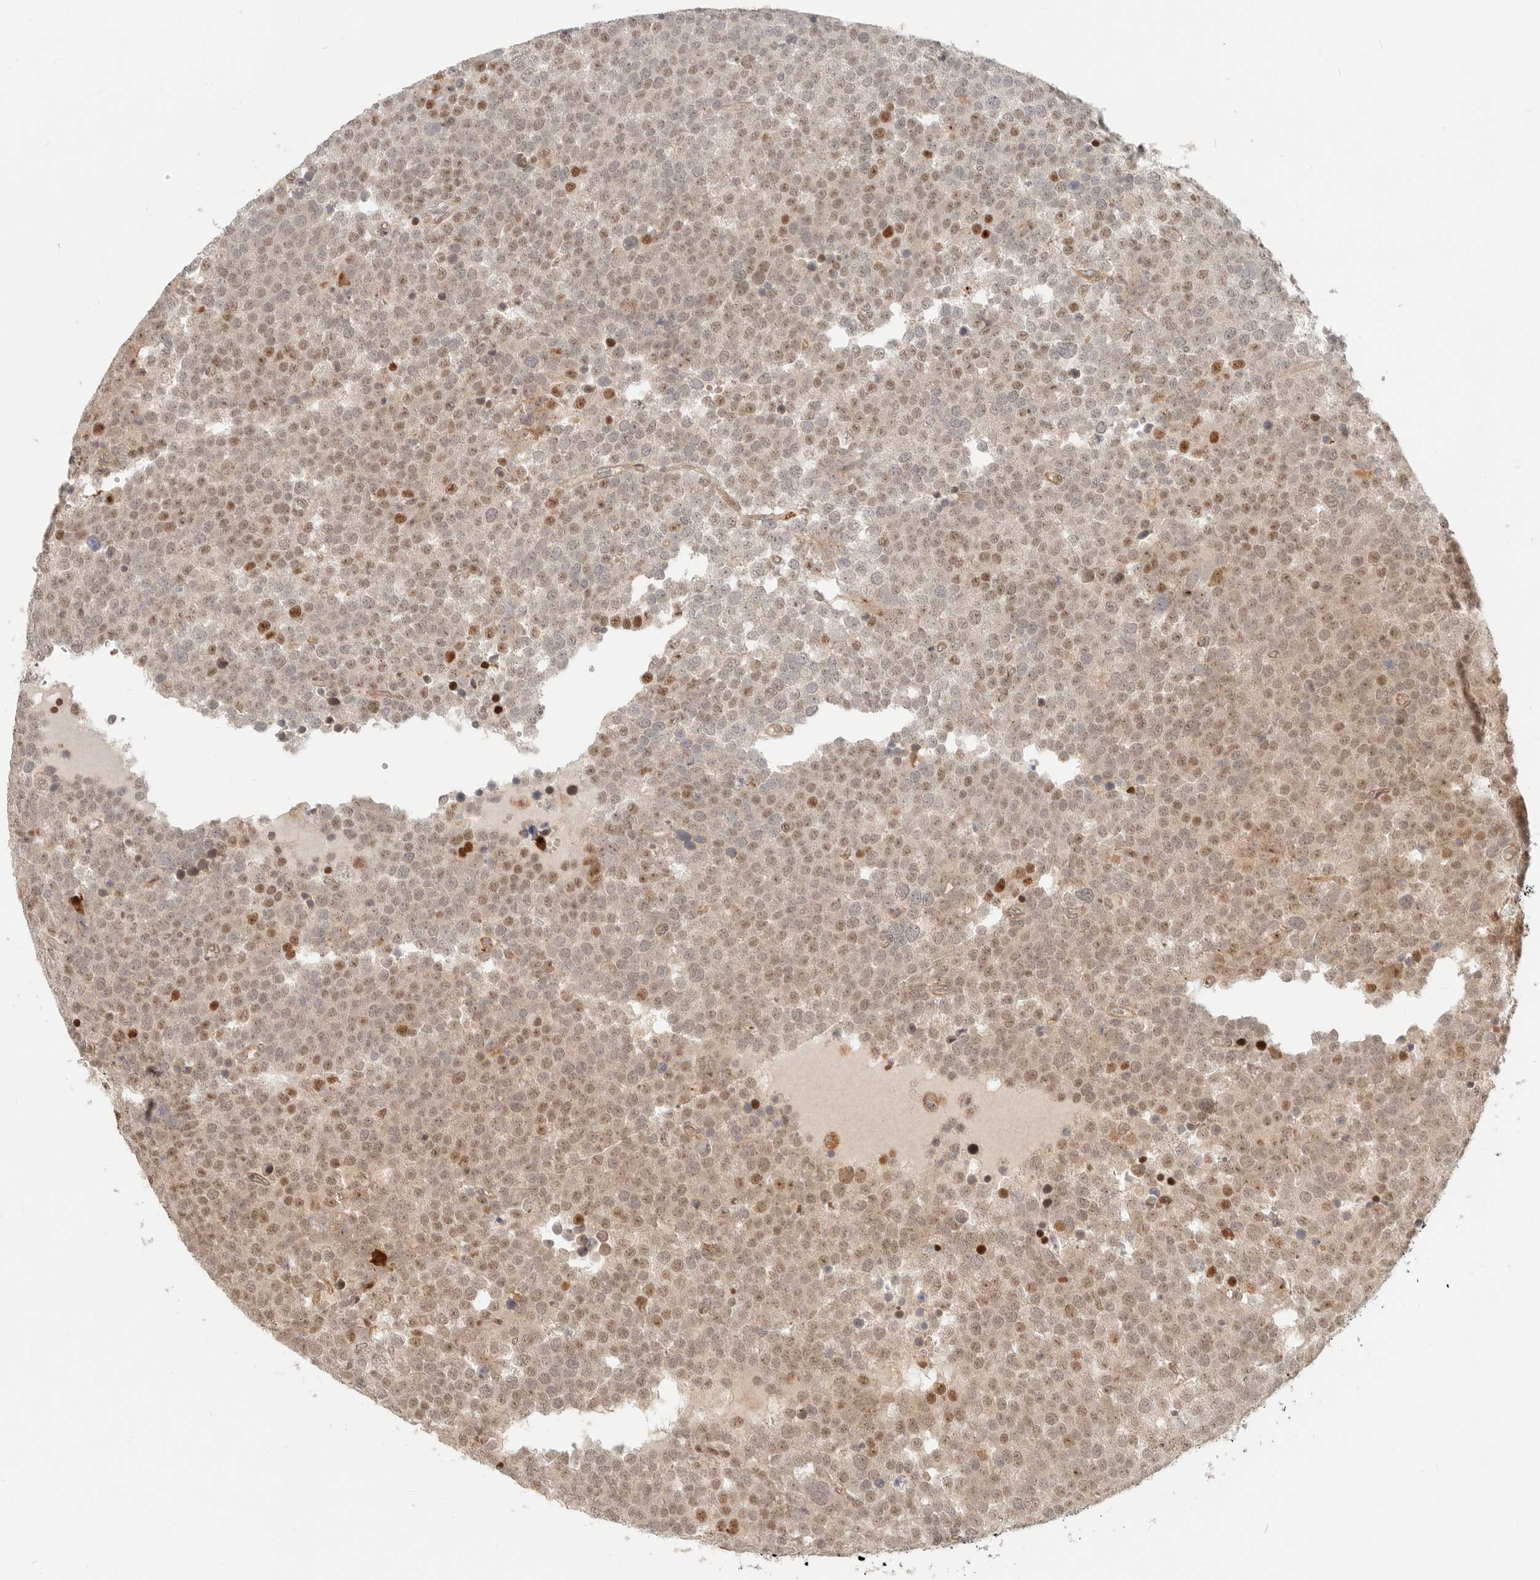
{"staining": {"intensity": "moderate", "quantity": ">75%", "location": "nuclear"}, "tissue": "testis cancer", "cell_type": "Tumor cells", "image_type": "cancer", "snomed": [{"axis": "morphology", "description": "Seminoma, NOS"}, {"axis": "topography", "description": "Testis"}], "caption": "Tumor cells show medium levels of moderate nuclear positivity in approximately >75% of cells in human testis cancer.", "gene": "TUFT1", "patient": {"sex": "male", "age": 71}}